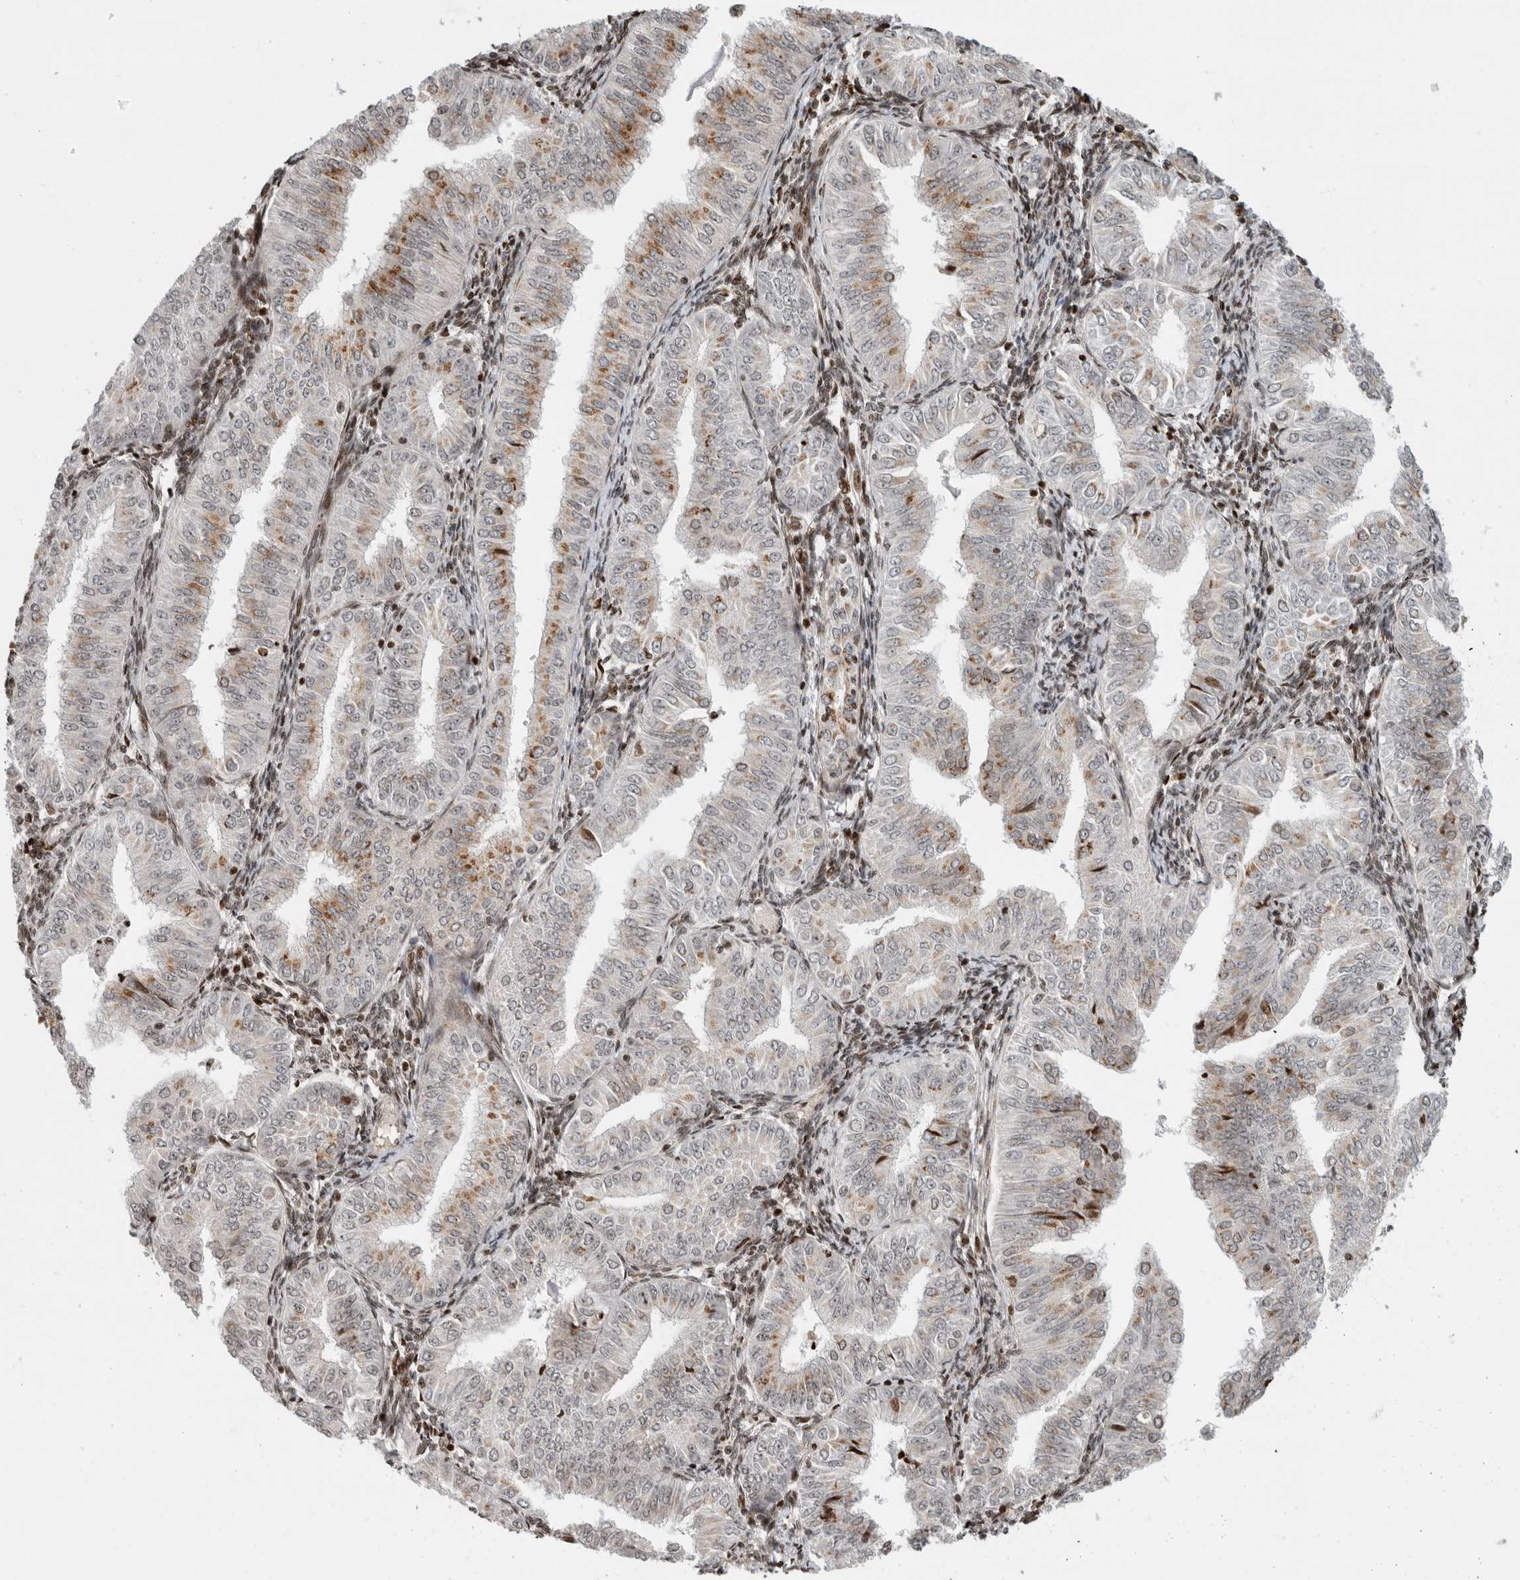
{"staining": {"intensity": "moderate", "quantity": "<25%", "location": "cytoplasmic/membranous"}, "tissue": "endometrial cancer", "cell_type": "Tumor cells", "image_type": "cancer", "snomed": [{"axis": "morphology", "description": "Normal tissue, NOS"}, {"axis": "morphology", "description": "Adenocarcinoma, NOS"}, {"axis": "topography", "description": "Endometrium"}], "caption": "IHC image of adenocarcinoma (endometrial) stained for a protein (brown), which reveals low levels of moderate cytoplasmic/membranous staining in approximately <25% of tumor cells.", "gene": "GINS4", "patient": {"sex": "female", "age": 53}}